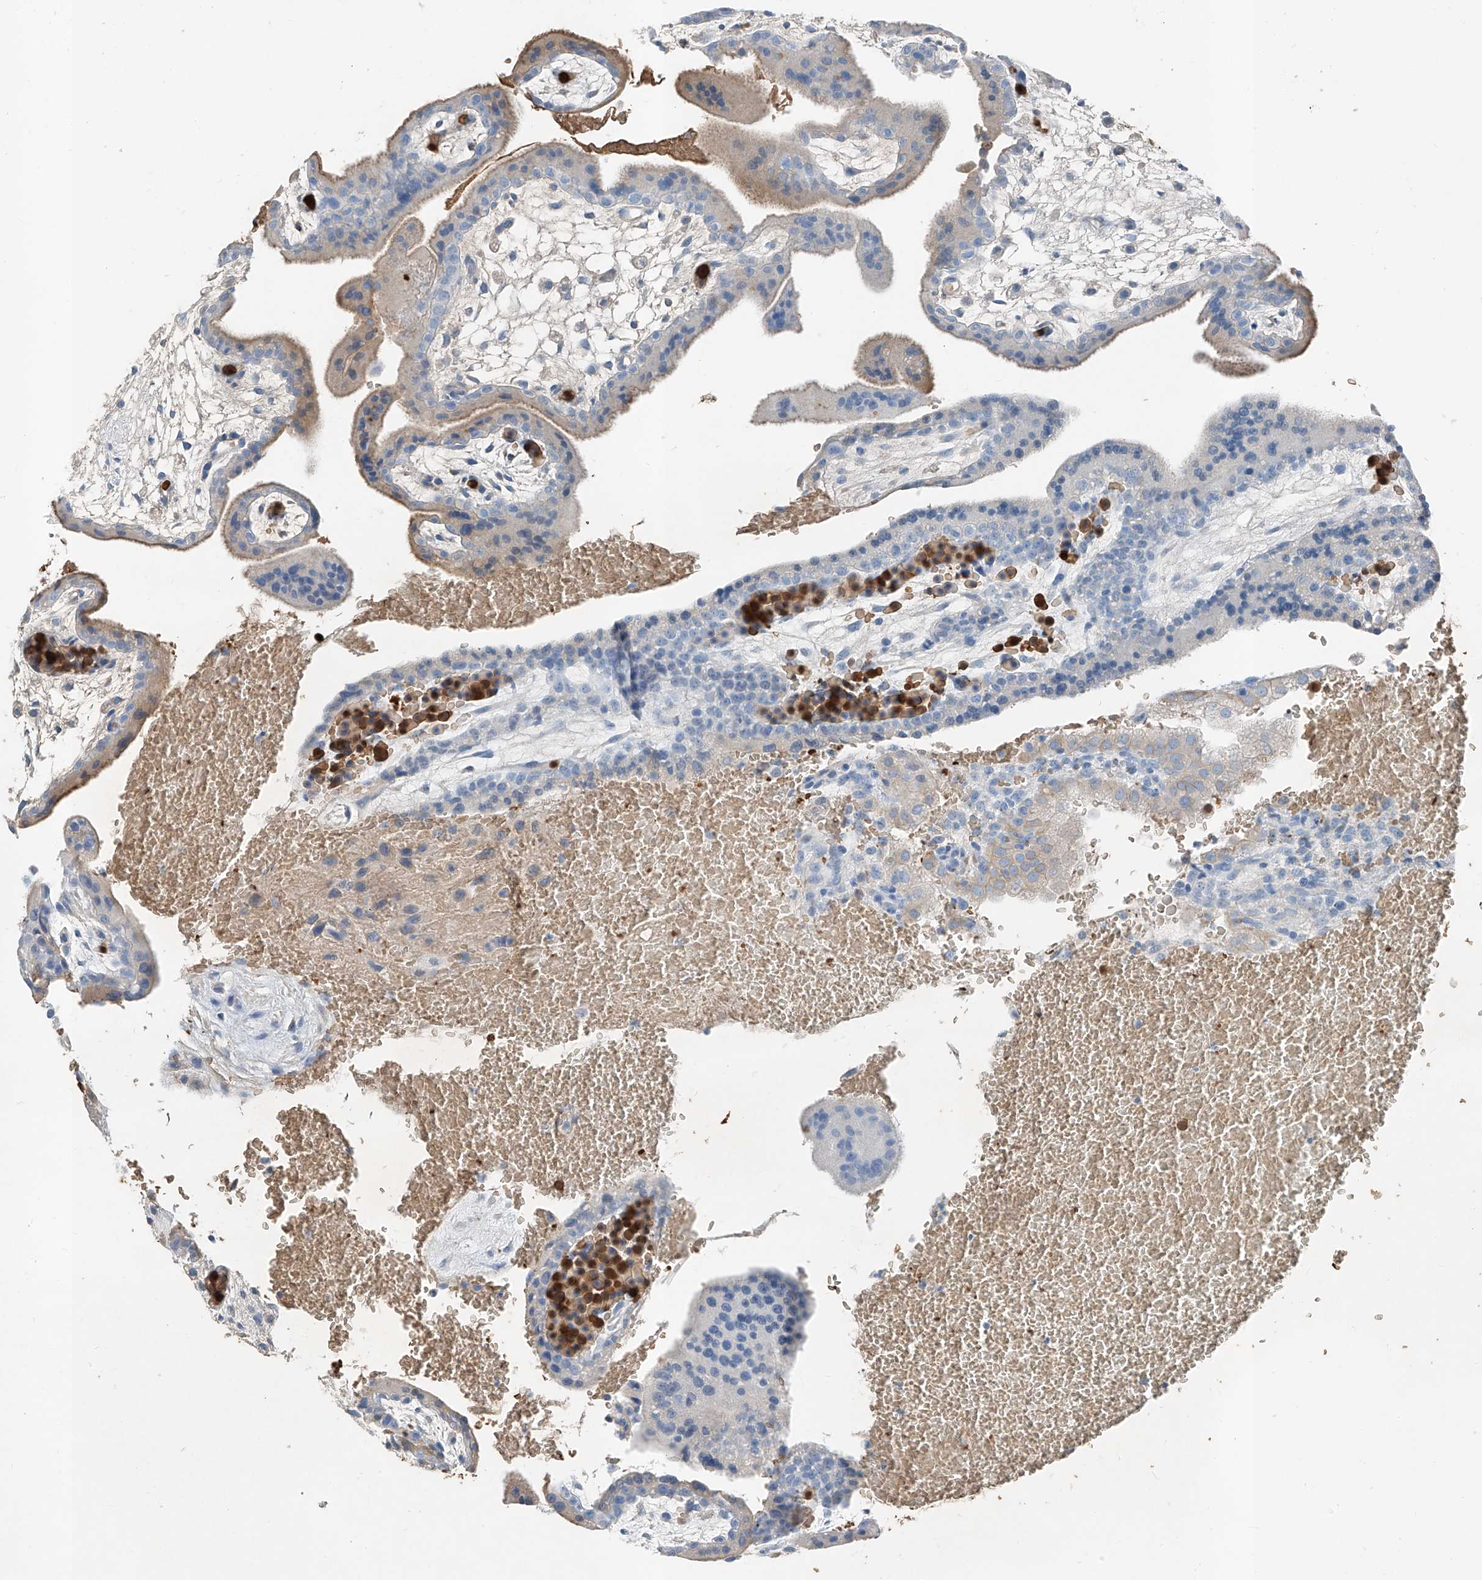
{"staining": {"intensity": "negative", "quantity": "none", "location": "none"}, "tissue": "placenta", "cell_type": "Decidual cells", "image_type": "normal", "snomed": [{"axis": "morphology", "description": "Normal tissue, NOS"}, {"axis": "topography", "description": "Placenta"}], "caption": "A micrograph of human placenta is negative for staining in decidual cells. (DAB immunohistochemistry (IHC), high magnification).", "gene": "PRSS23", "patient": {"sex": "female", "age": 35}}